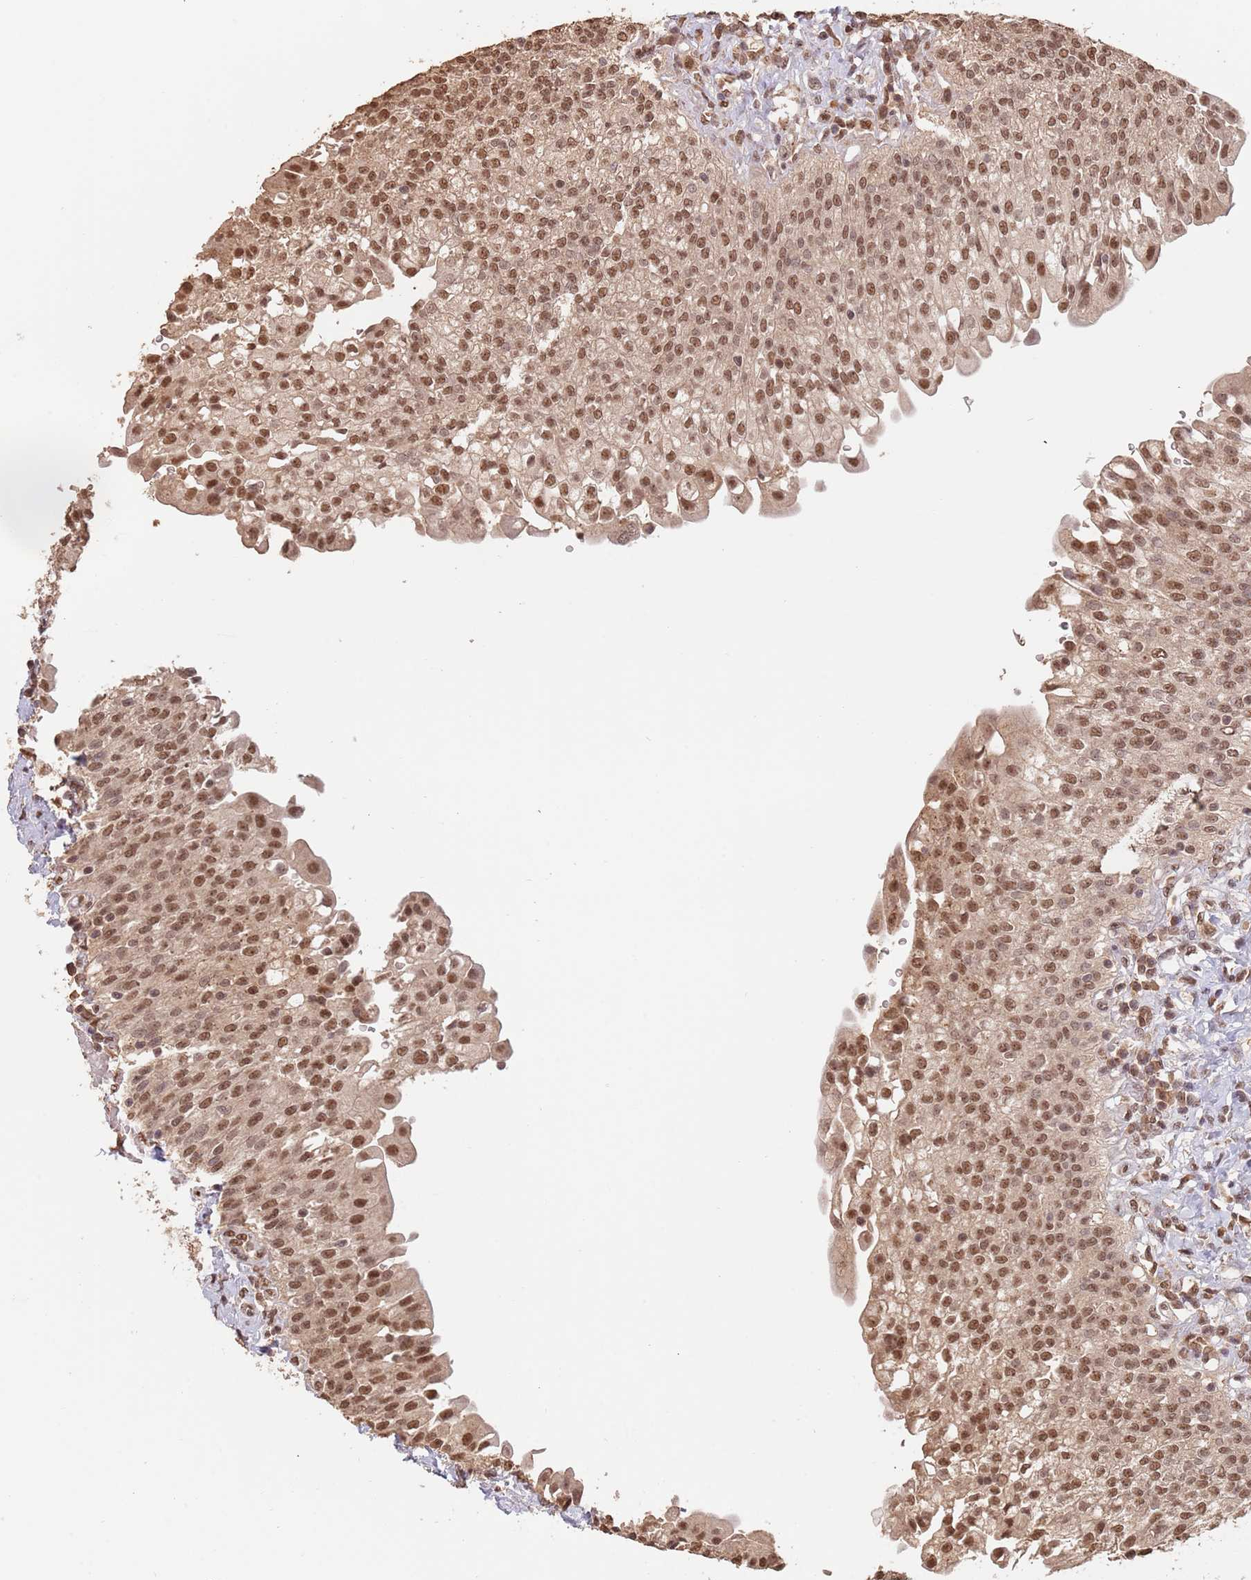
{"staining": {"intensity": "moderate", "quantity": ">75%", "location": "nuclear"}, "tissue": "urinary bladder", "cell_type": "Urothelial cells", "image_type": "normal", "snomed": [{"axis": "morphology", "description": "Normal tissue, NOS"}, {"axis": "morphology", "description": "Inflammation, NOS"}, {"axis": "topography", "description": "Urinary bladder"}], "caption": "Protein staining of benign urinary bladder reveals moderate nuclear staining in approximately >75% of urothelial cells. (Brightfield microscopy of DAB IHC at high magnification).", "gene": "RFXANK", "patient": {"sex": "male", "age": 64}}